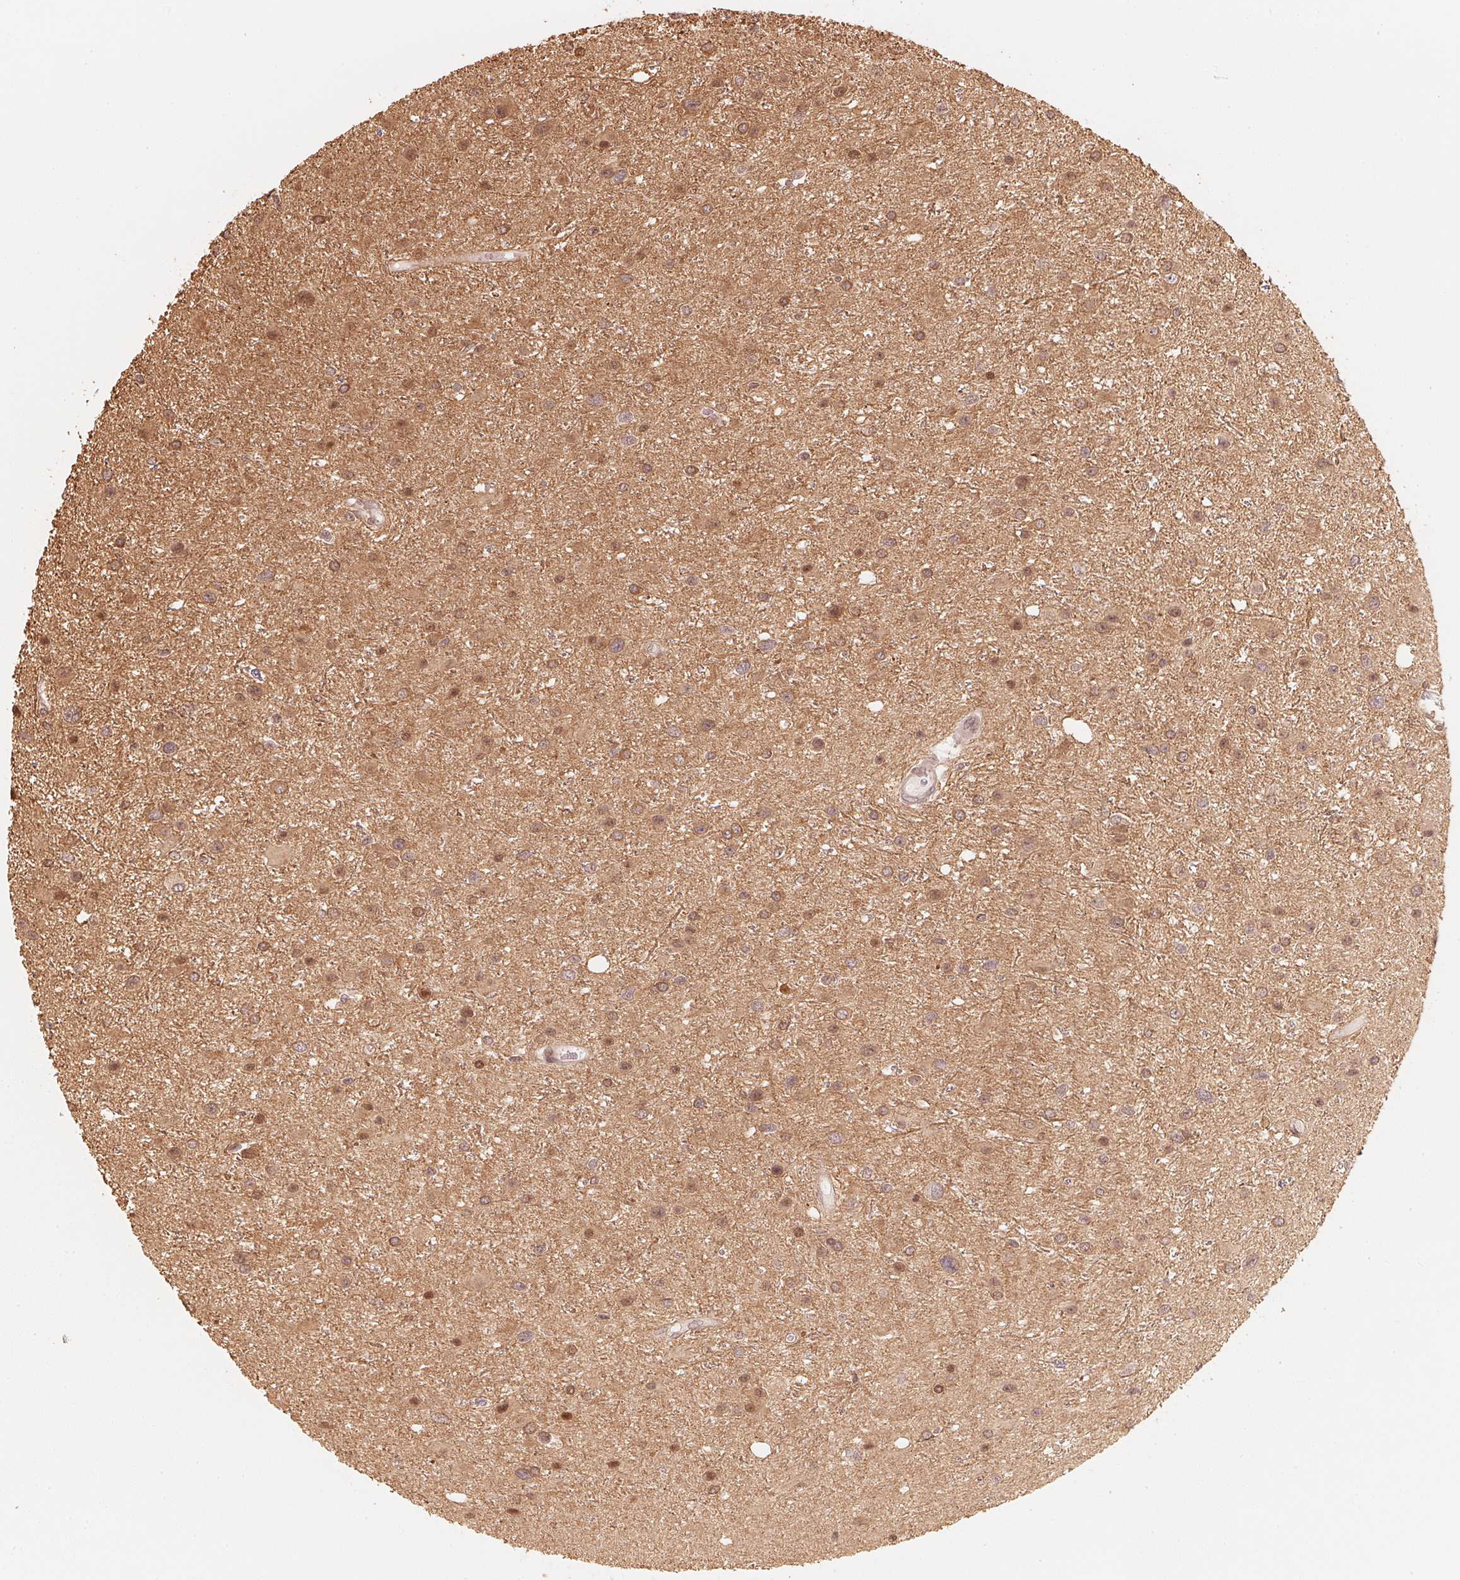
{"staining": {"intensity": "moderate", "quantity": "25%-75%", "location": "cytoplasmic/membranous,nuclear"}, "tissue": "glioma", "cell_type": "Tumor cells", "image_type": "cancer", "snomed": [{"axis": "morphology", "description": "Glioma, malignant, Low grade"}, {"axis": "topography", "description": "Brain"}], "caption": "A brown stain shows moderate cytoplasmic/membranous and nuclear positivity of a protein in malignant glioma (low-grade) tumor cells. The staining was performed using DAB (3,3'-diaminobenzidine), with brown indicating positive protein expression. Nuclei are stained blue with hematoxylin.", "gene": "PRKN", "patient": {"sex": "female", "age": 32}}